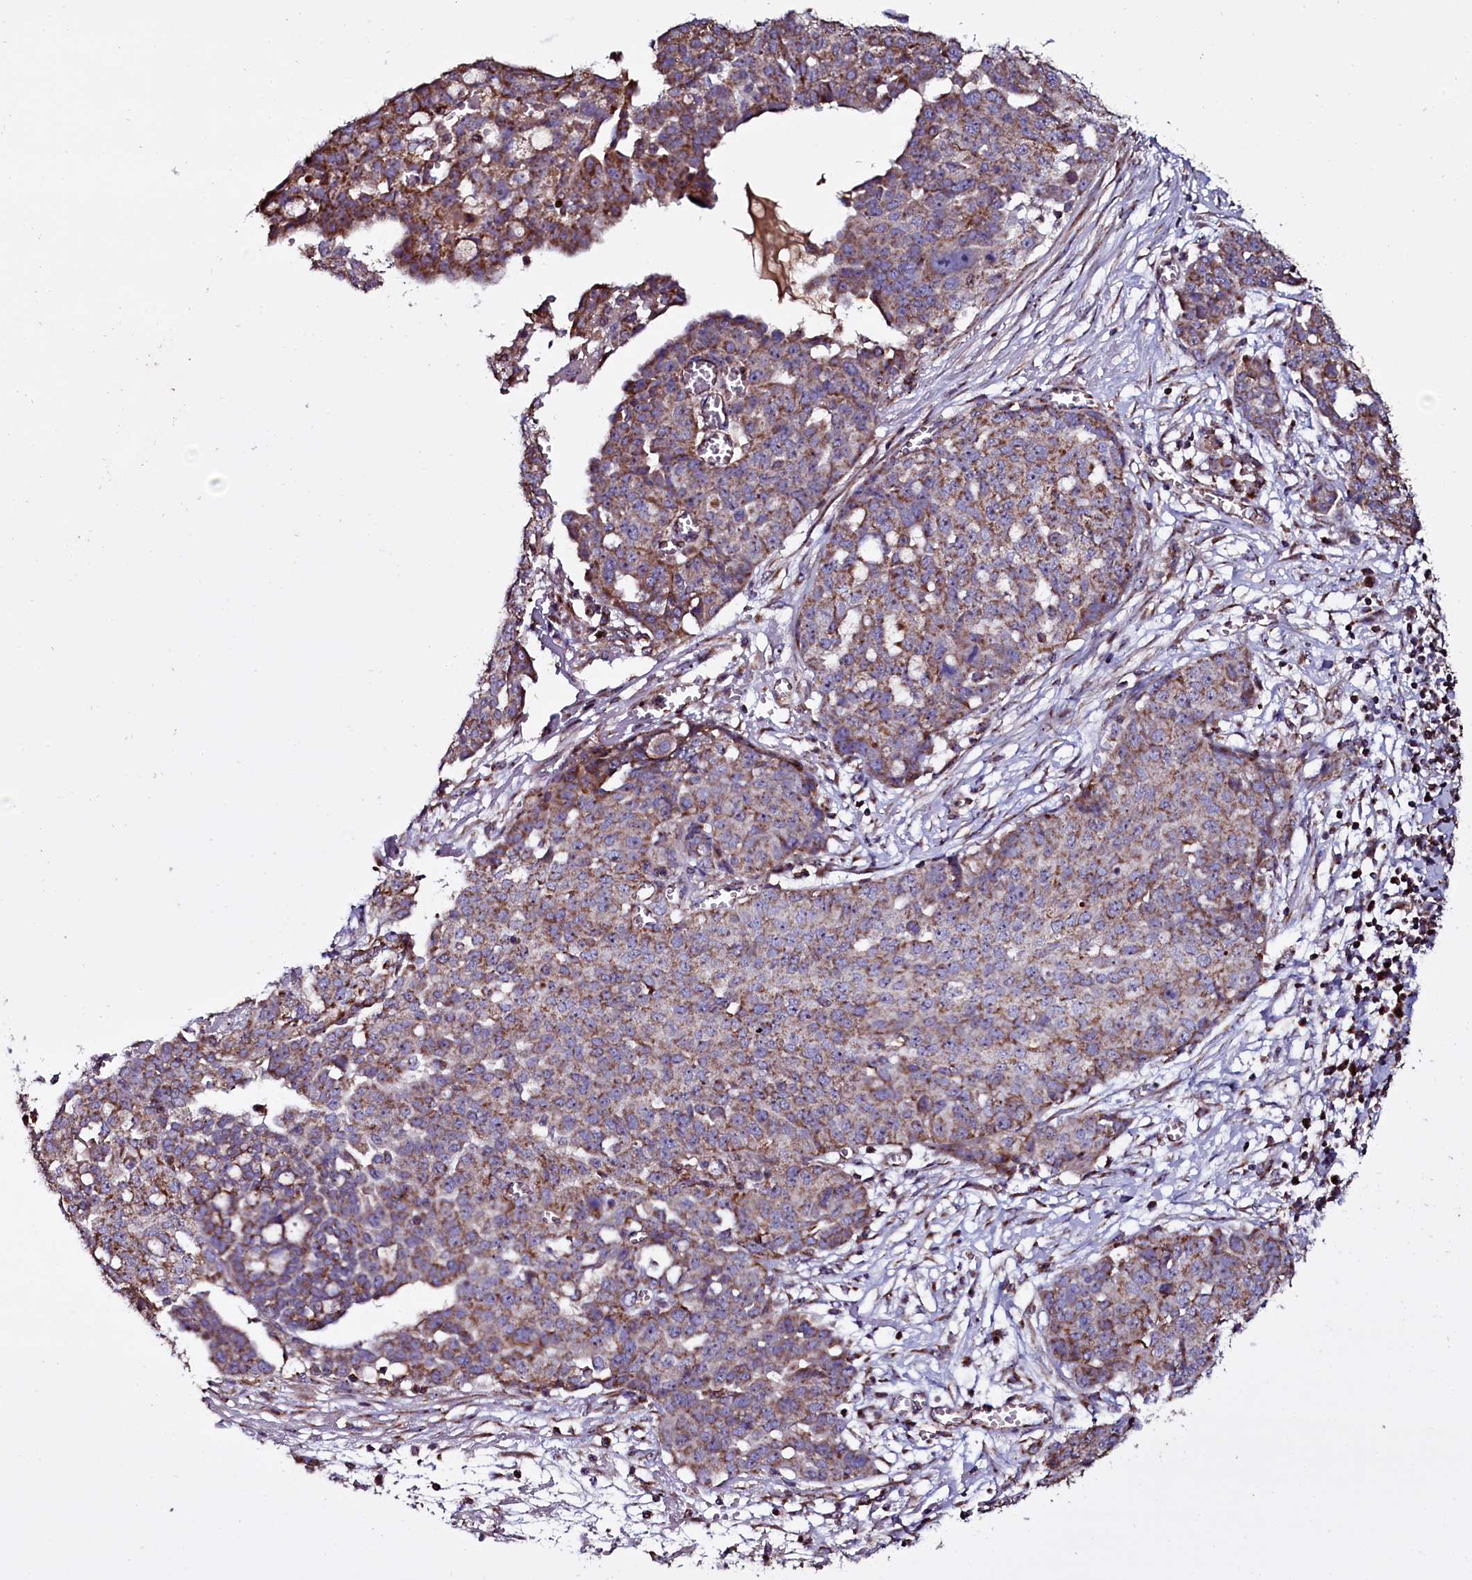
{"staining": {"intensity": "moderate", "quantity": ">75%", "location": "cytoplasmic/membranous"}, "tissue": "ovarian cancer", "cell_type": "Tumor cells", "image_type": "cancer", "snomed": [{"axis": "morphology", "description": "Cystadenocarcinoma, serous, NOS"}, {"axis": "topography", "description": "Soft tissue"}, {"axis": "topography", "description": "Ovary"}], "caption": "Protein analysis of ovarian cancer tissue exhibits moderate cytoplasmic/membranous positivity in about >75% of tumor cells.", "gene": "NAA80", "patient": {"sex": "female", "age": 57}}